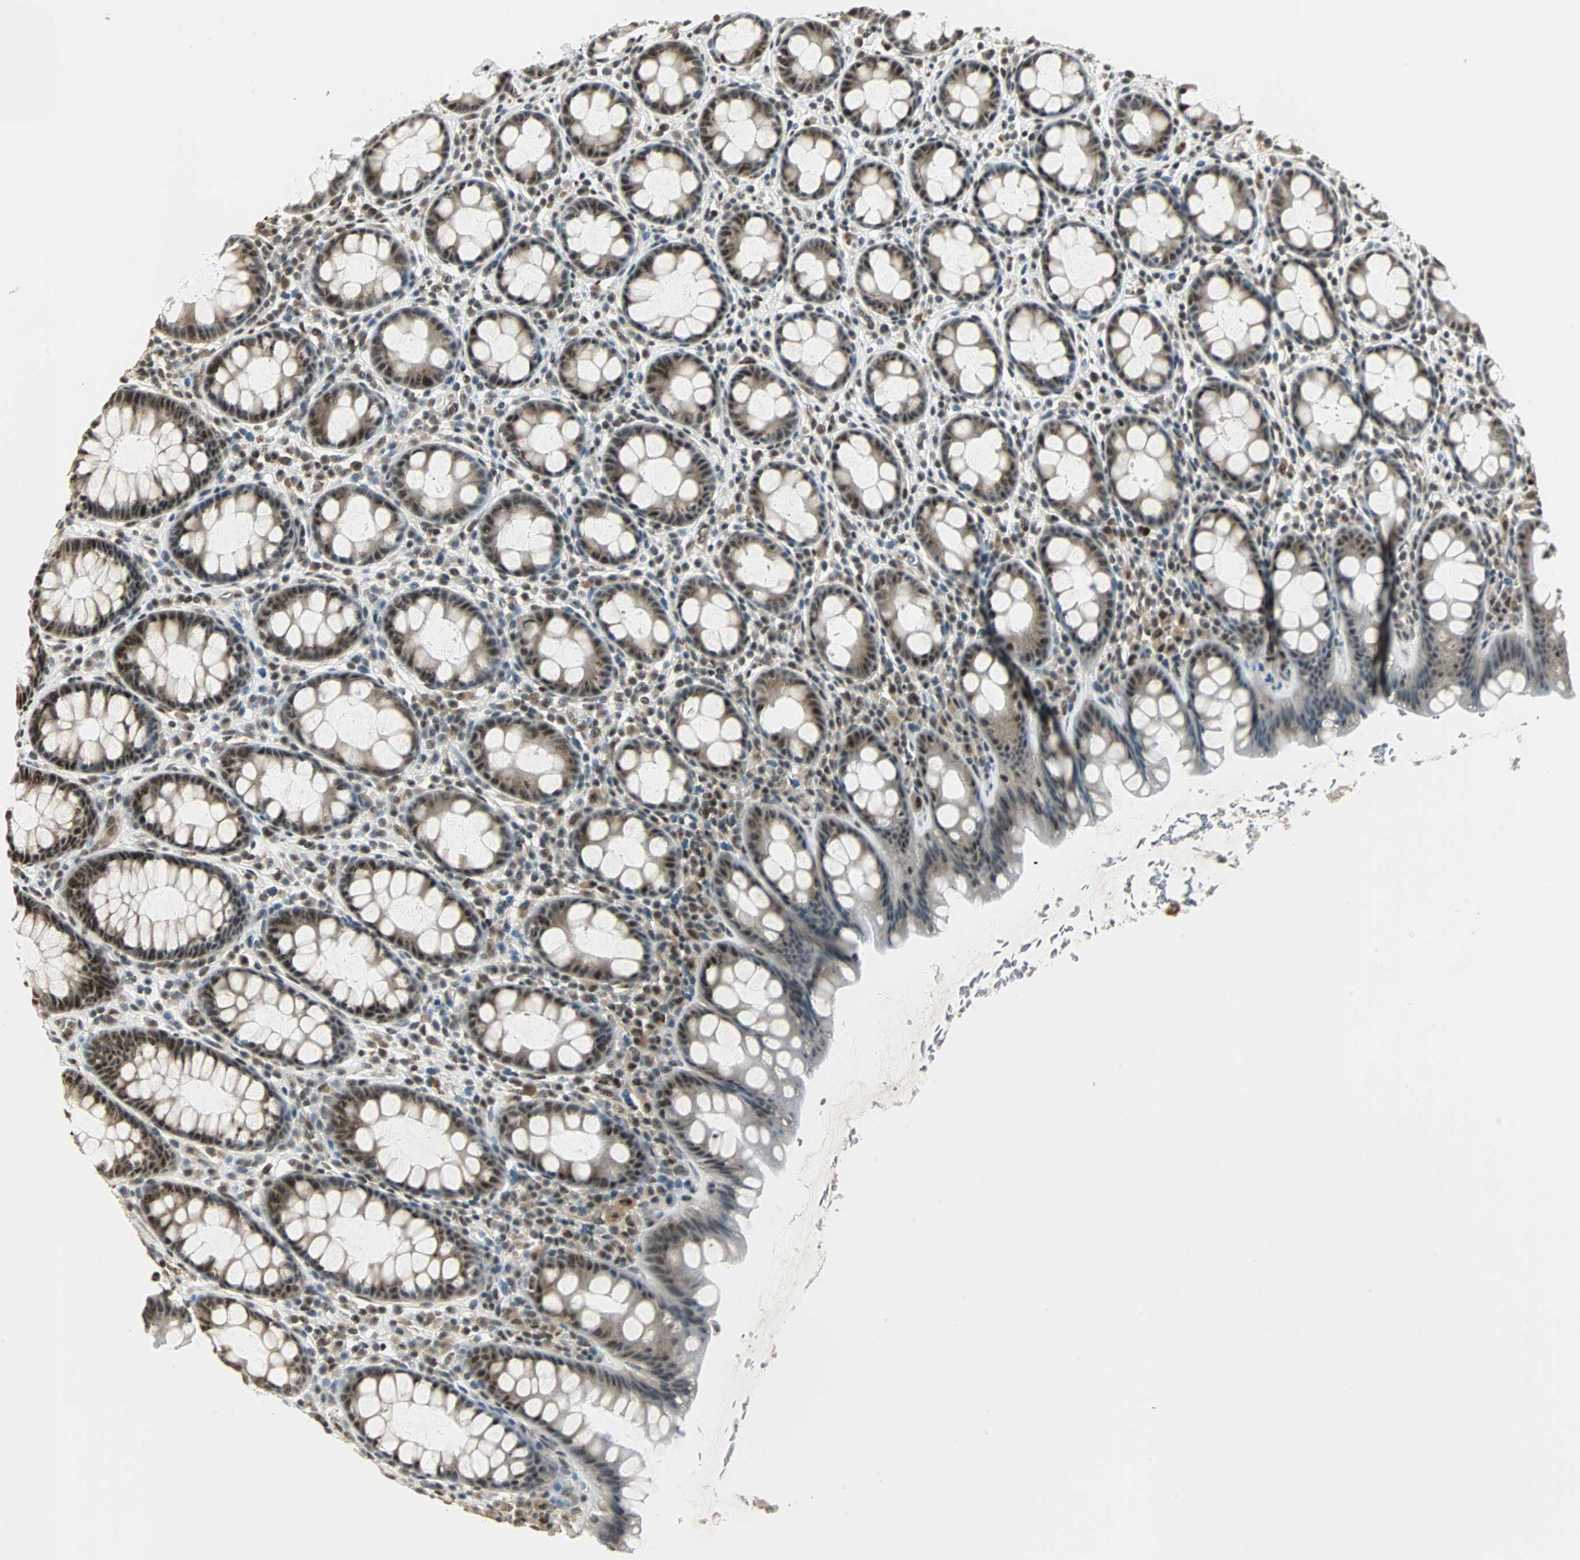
{"staining": {"intensity": "strong", "quantity": ">75%", "location": "nuclear"}, "tissue": "rectum", "cell_type": "Glandular cells", "image_type": "normal", "snomed": [{"axis": "morphology", "description": "Normal tissue, NOS"}, {"axis": "topography", "description": "Rectum"}], "caption": "Immunohistochemical staining of benign rectum exhibits >75% levels of strong nuclear protein positivity in about >75% of glandular cells.", "gene": "MED4", "patient": {"sex": "male", "age": 92}}